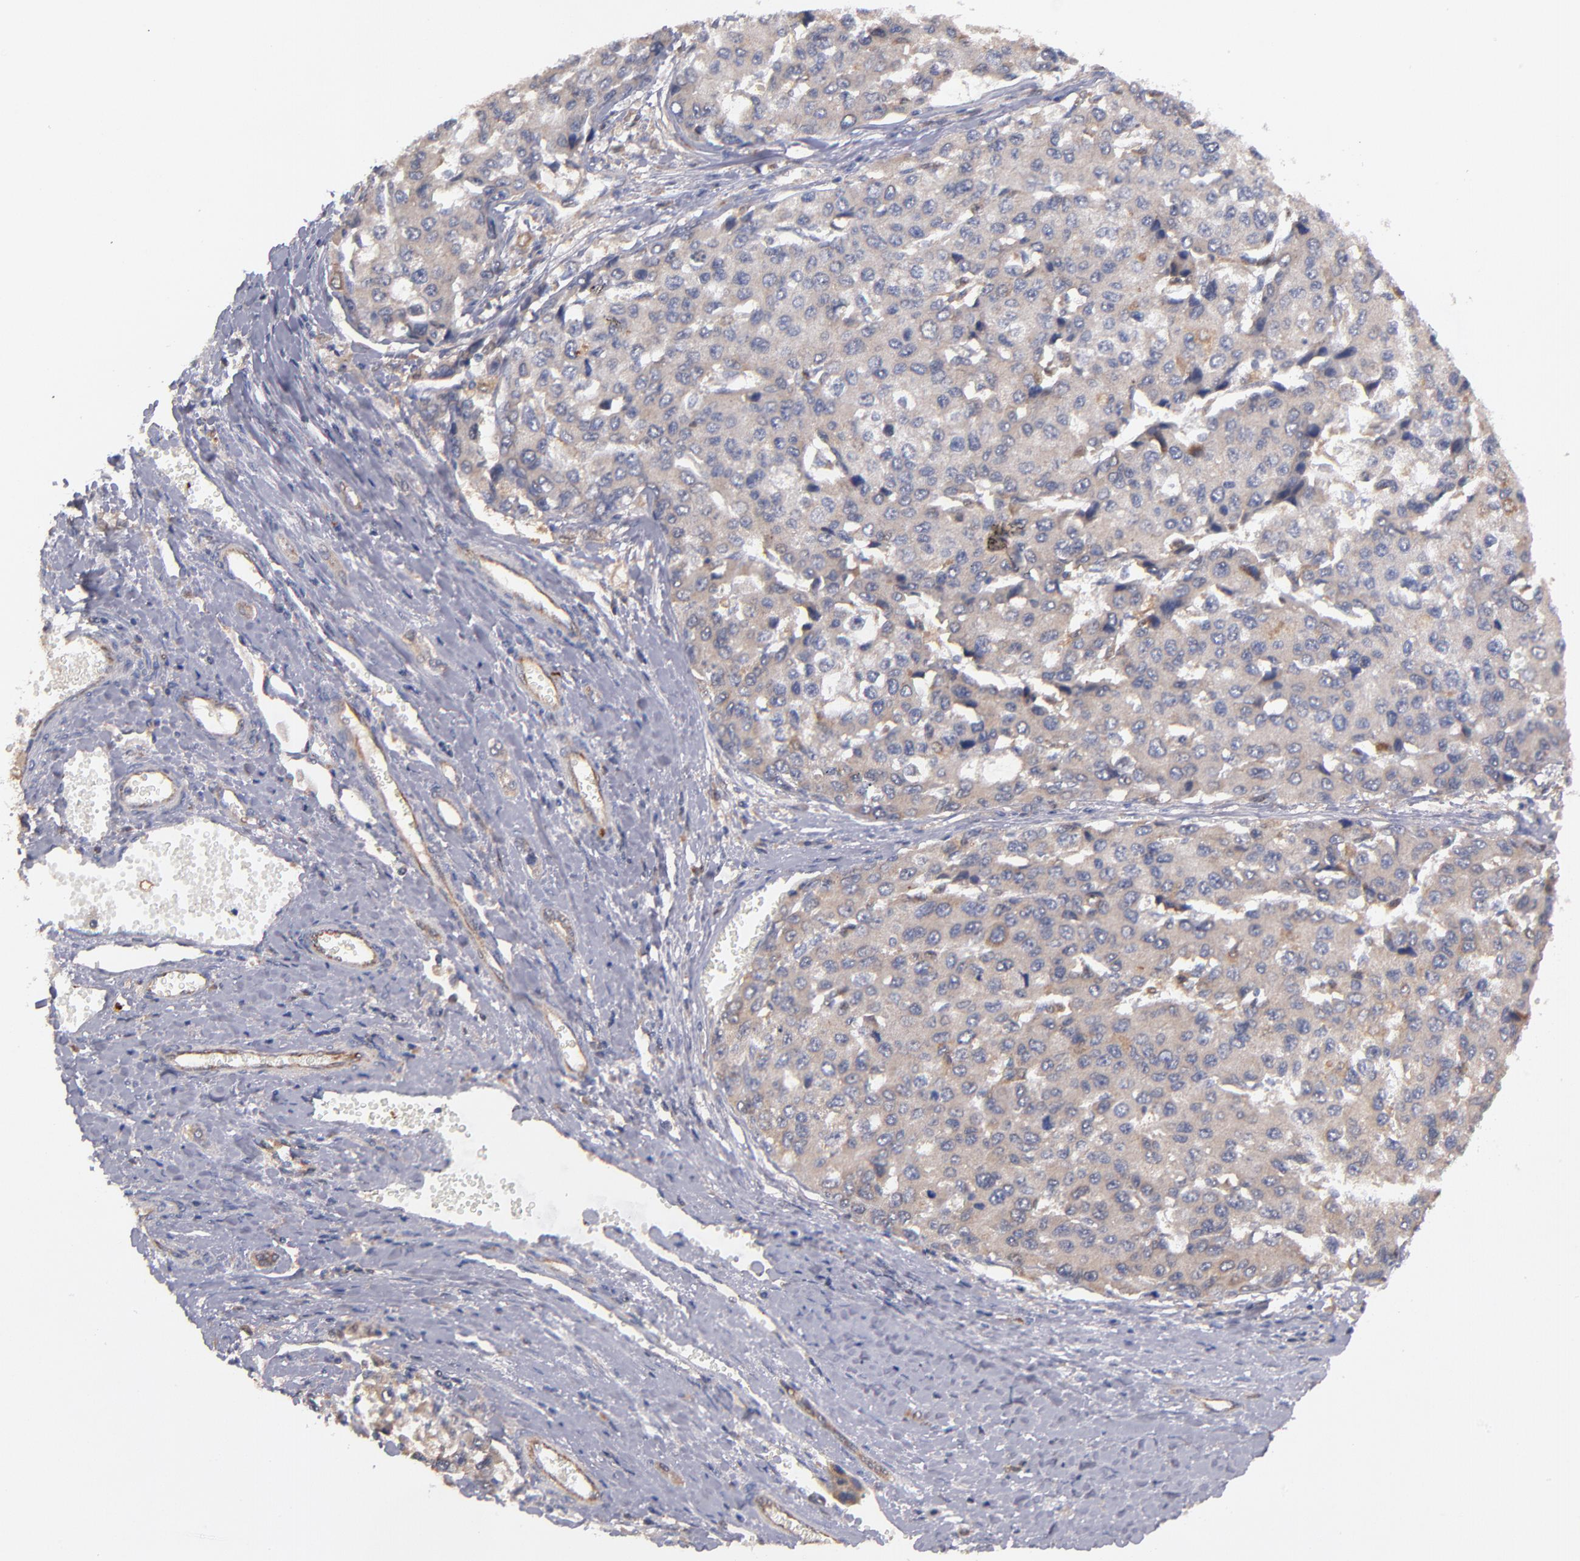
{"staining": {"intensity": "moderate", "quantity": ">75%", "location": "cytoplasmic/membranous"}, "tissue": "liver cancer", "cell_type": "Tumor cells", "image_type": "cancer", "snomed": [{"axis": "morphology", "description": "Carcinoma, Hepatocellular, NOS"}, {"axis": "topography", "description": "Liver"}], "caption": "Immunohistochemical staining of hepatocellular carcinoma (liver) demonstrates moderate cytoplasmic/membranous protein expression in approximately >75% of tumor cells.", "gene": "GMFG", "patient": {"sex": "female", "age": 66}}